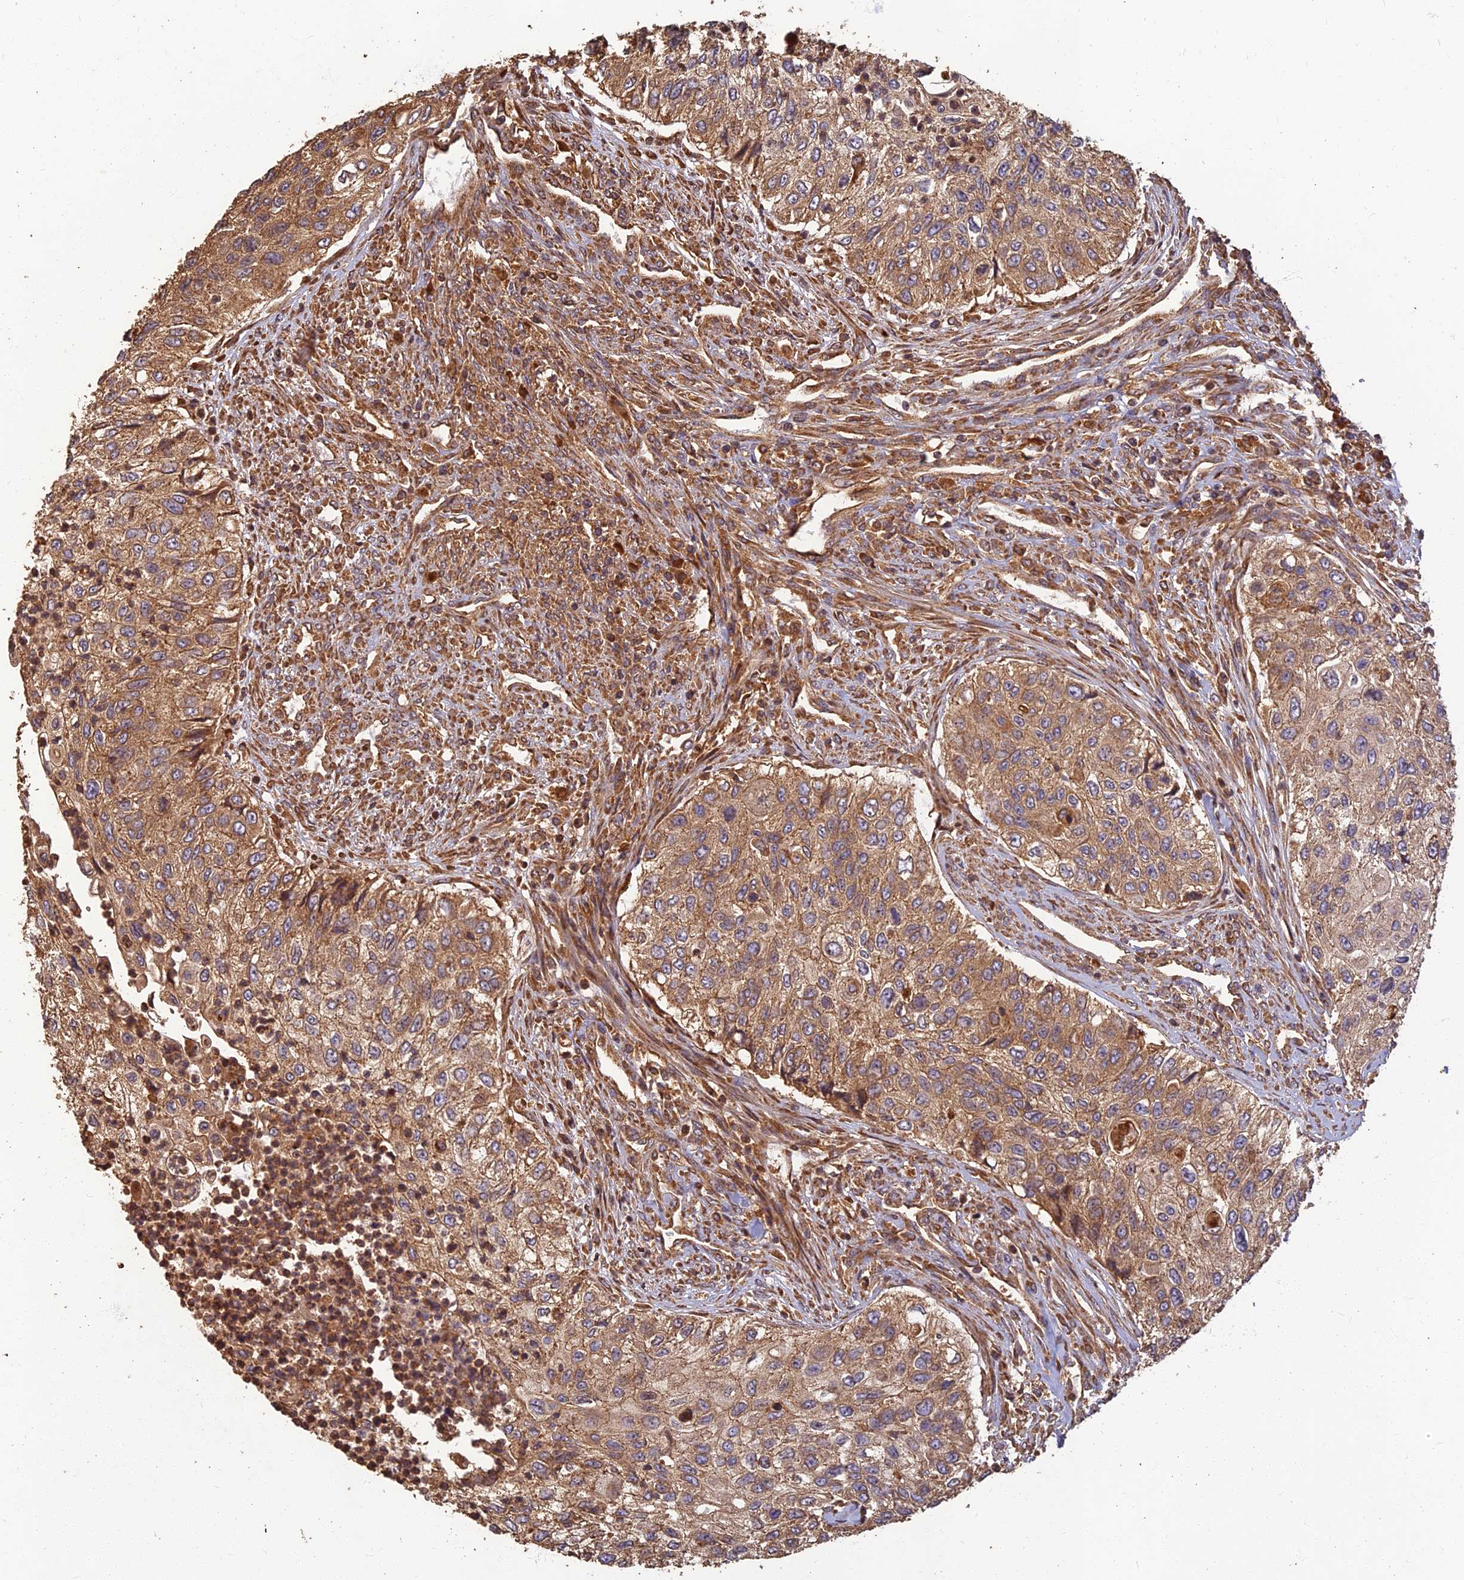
{"staining": {"intensity": "moderate", "quantity": ">75%", "location": "cytoplasmic/membranous"}, "tissue": "urothelial cancer", "cell_type": "Tumor cells", "image_type": "cancer", "snomed": [{"axis": "morphology", "description": "Urothelial carcinoma, High grade"}, {"axis": "topography", "description": "Urinary bladder"}], "caption": "IHC histopathology image of neoplastic tissue: urothelial cancer stained using IHC exhibits medium levels of moderate protein expression localized specifically in the cytoplasmic/membranous of tumor cells, appearing as a cytoplasmic/membranous brown color.", "gene": "CORO1C", "patient": {"sex": "female", "age": 60}}